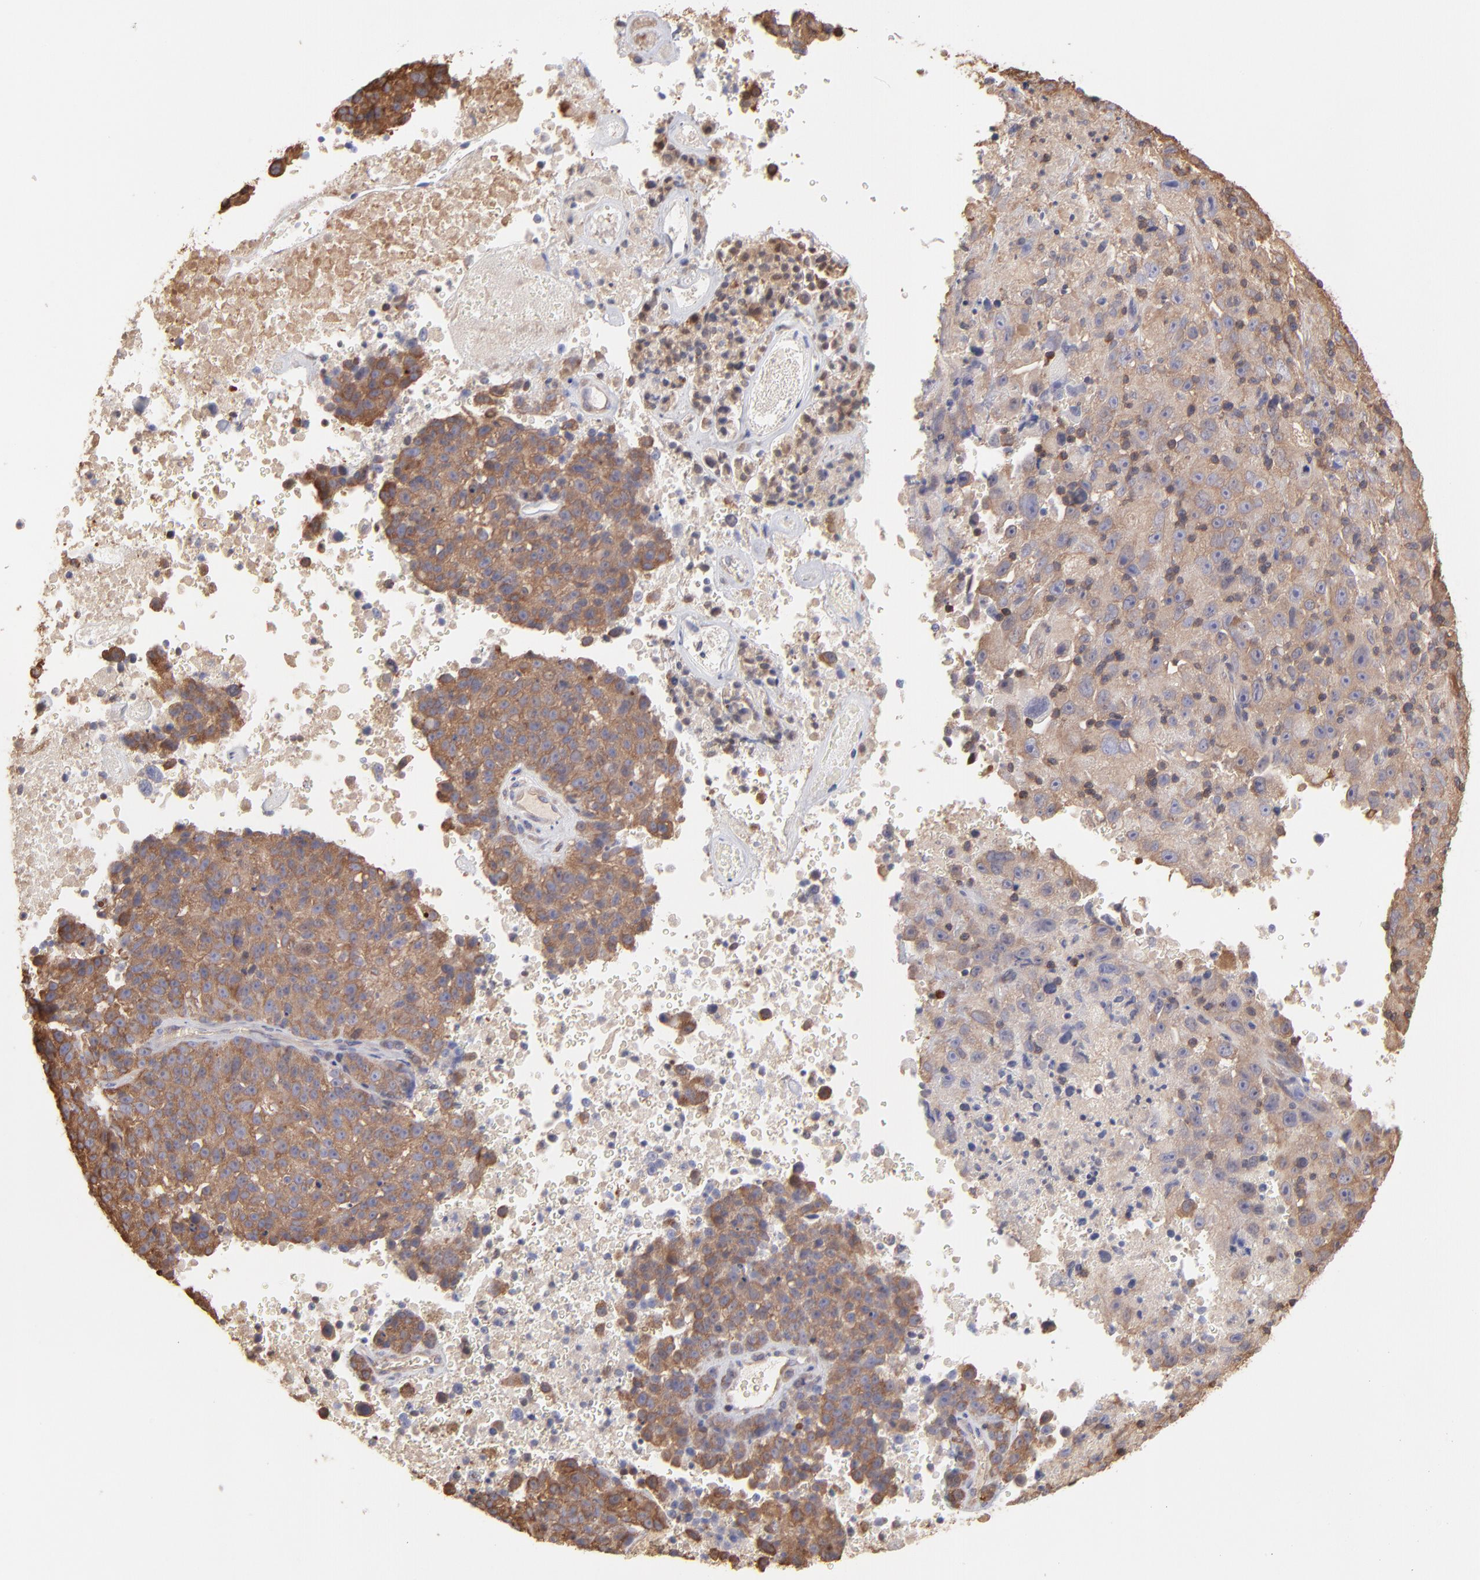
{"staining": {"intensity": "strong", "quantity": ">75%", "location": "cytoplasmic/membranous"}, "tissue": "melanoma", "cell_type": "Tumor cells", "image_type": "cancer", "snomed": [{"axis": "morphology", "description": "Malignant melanoma, Metastatic site"}, {"axis": "topography", "description": "Cerebral cortex"}], "caption": "Immunohistochemistry (IHC) staining of malignant melanoma (metastatic site), which exhibits high levels of strong cytoplasmic/membranous staining in approximately >75% of tumor cells indicating strong cytoplasmic/membranous protein staining. The staining was performed using DAB (brown) for protein detection and nuclei were counterstained in hematoxylin (blue).", "gene": "MAP2K2", "patient": {"sex": "female", "age": 52}}